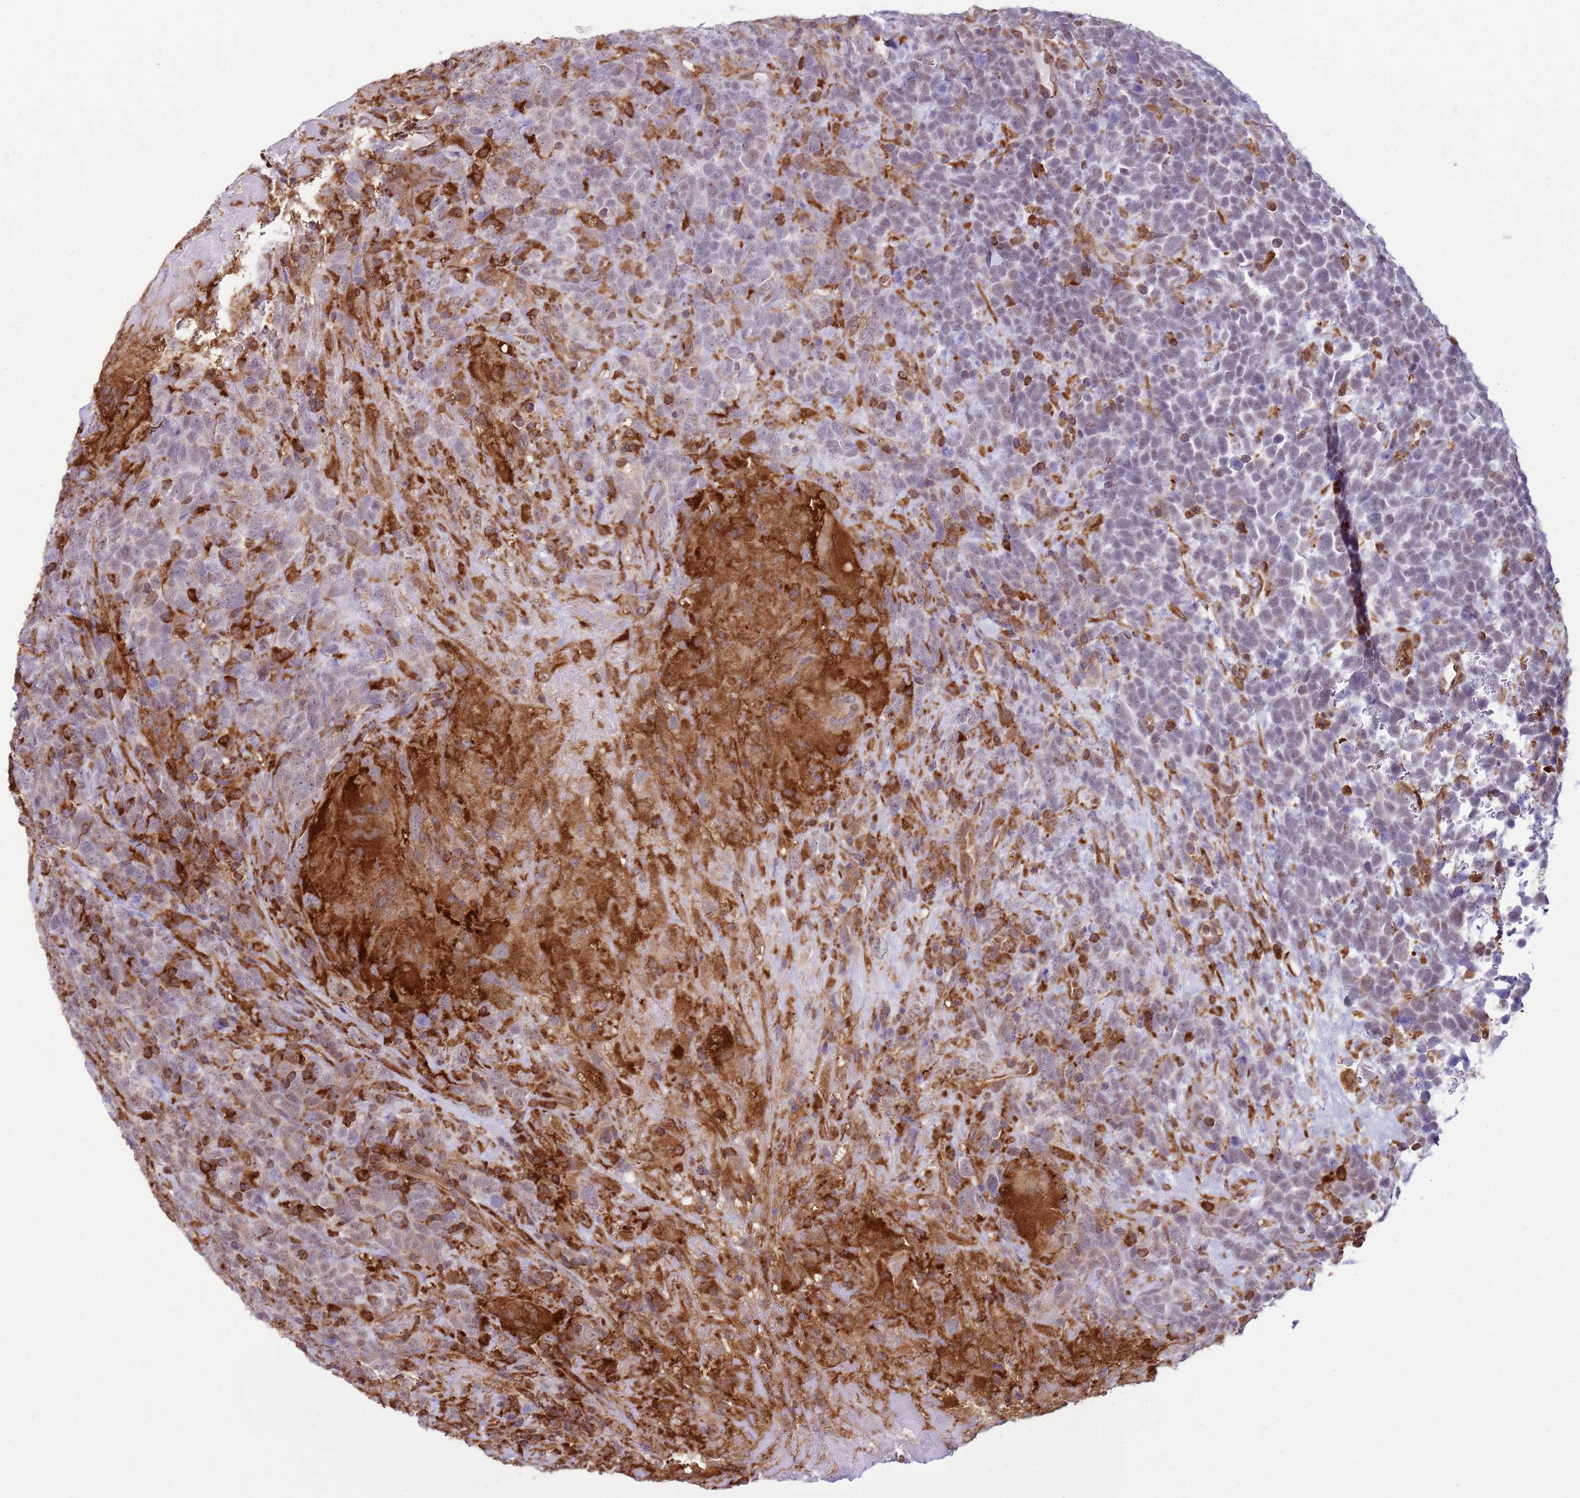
{"staining": {"intensity": "negative", "quantity": "none", "location": "none"}, "tissue": "urothelial cancer", "cell_type": "Tumor cells", "image_type": "cancer", "snomed": [{"axis": "morphology", "description": "Urothelial carcinoma, High grade"}, {"axis": "topography", "description": "Urinary bladder"}], "caption": "High-grade urothelial carcinoma was stained to show a protein in brown. There is no significant positivity in tumor cells.", "gene": "GABRE", "patient": {"sex": "female", "age": 82}}